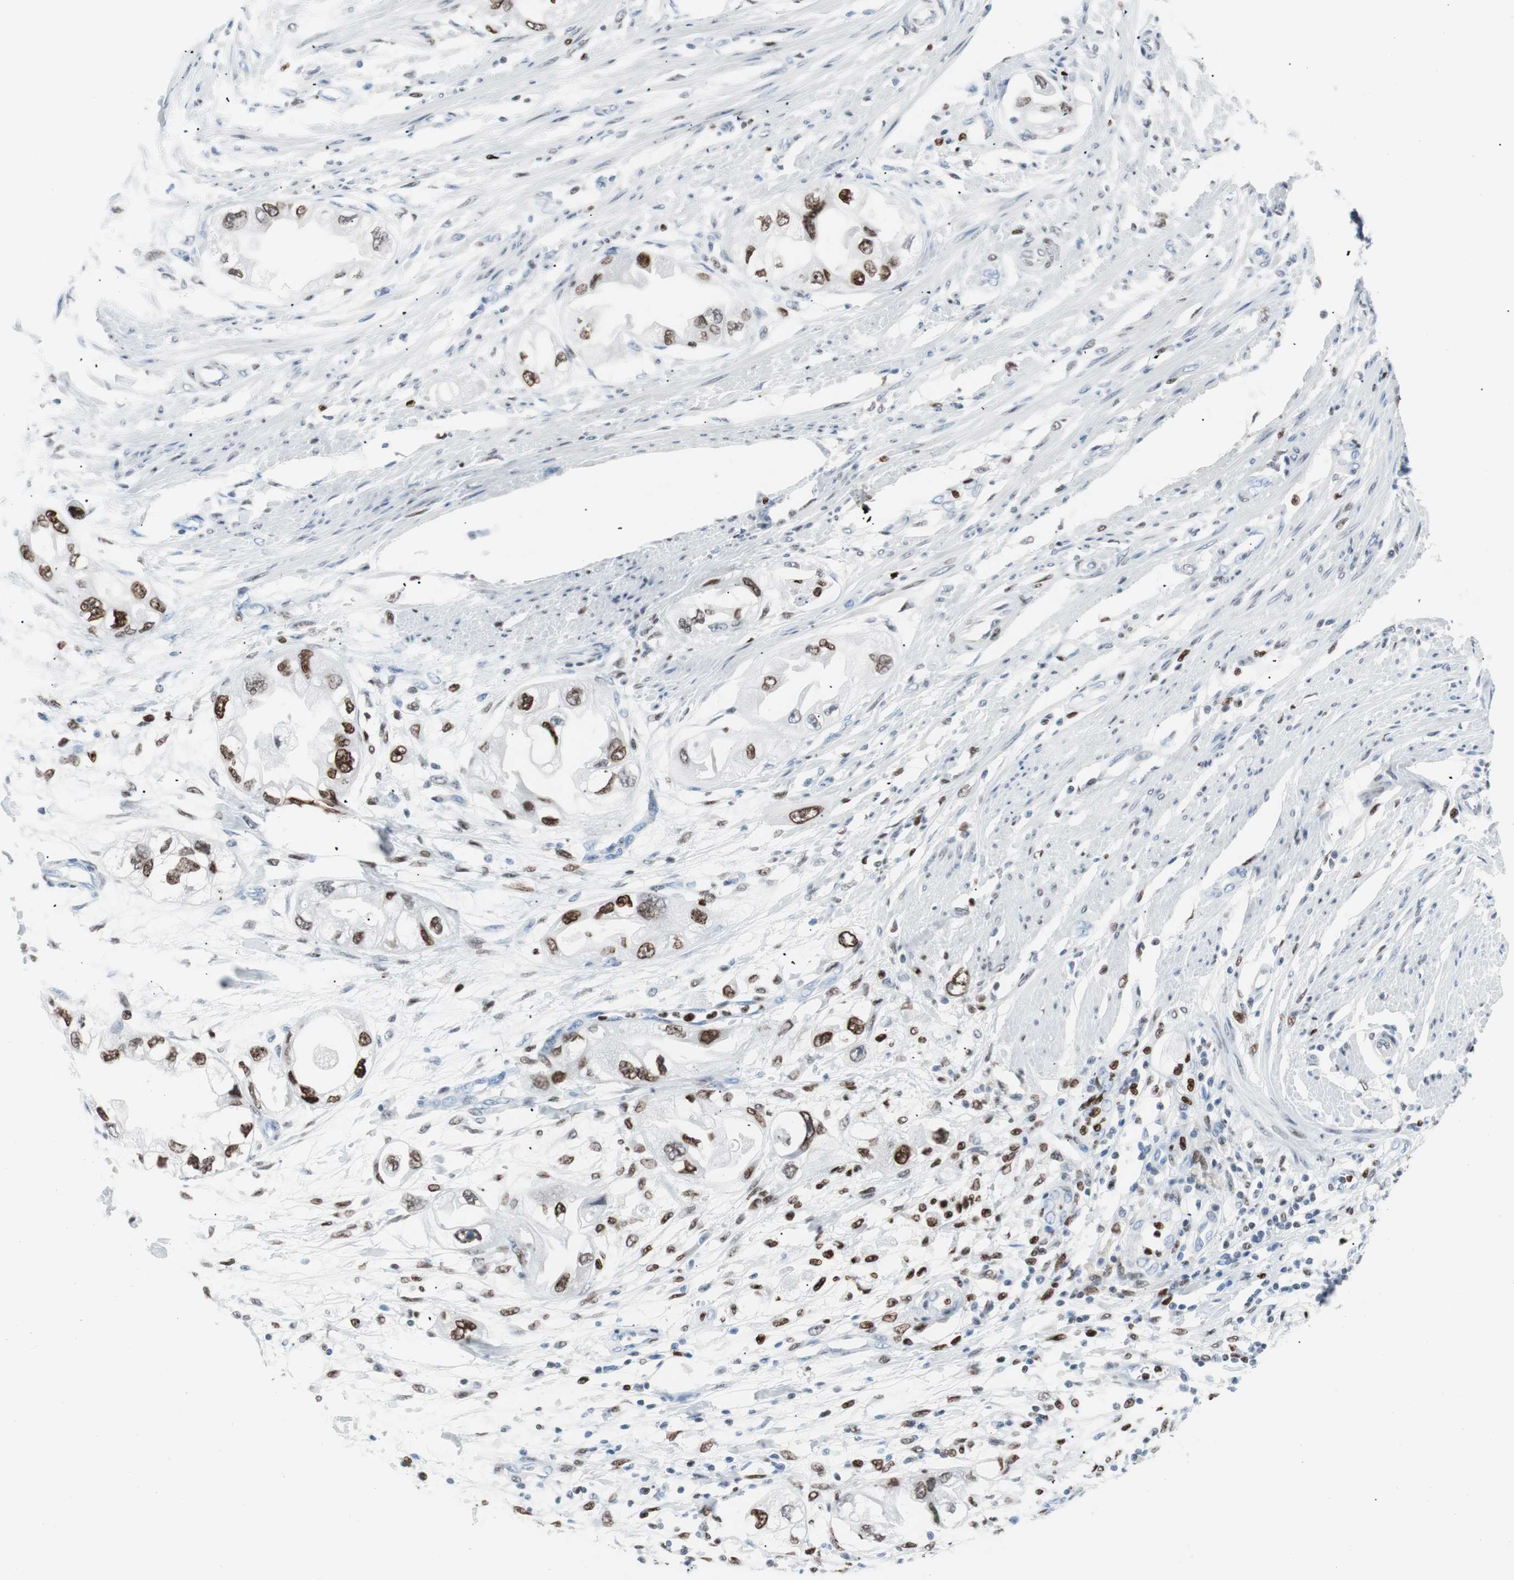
{"staining": {"intensity": "moderate", "quantity": "25%-75%", "location": "nuclear"}, "tissue": "endometrial cancer", "cell_type": "Tumor cells", "image_type": "cancer", "snomed": [{"axis": "morphology", "description": "Adenocarcinoma, NOS"}, {"axis": "topography", "description": "Endometrium"}], "caption": "IHC (DAB (3,3'-diaminobenzidine)) staining of human endometrial cancer (adenocarcinoma) displays moderate nuclear protein expression in approximately 25%-75% of tumor cells. (DAB IHC, brown staining for protein, blue staining for nuclei).", "gene": "CEBPB", "patient": {"sex": "female", "age": 67}}